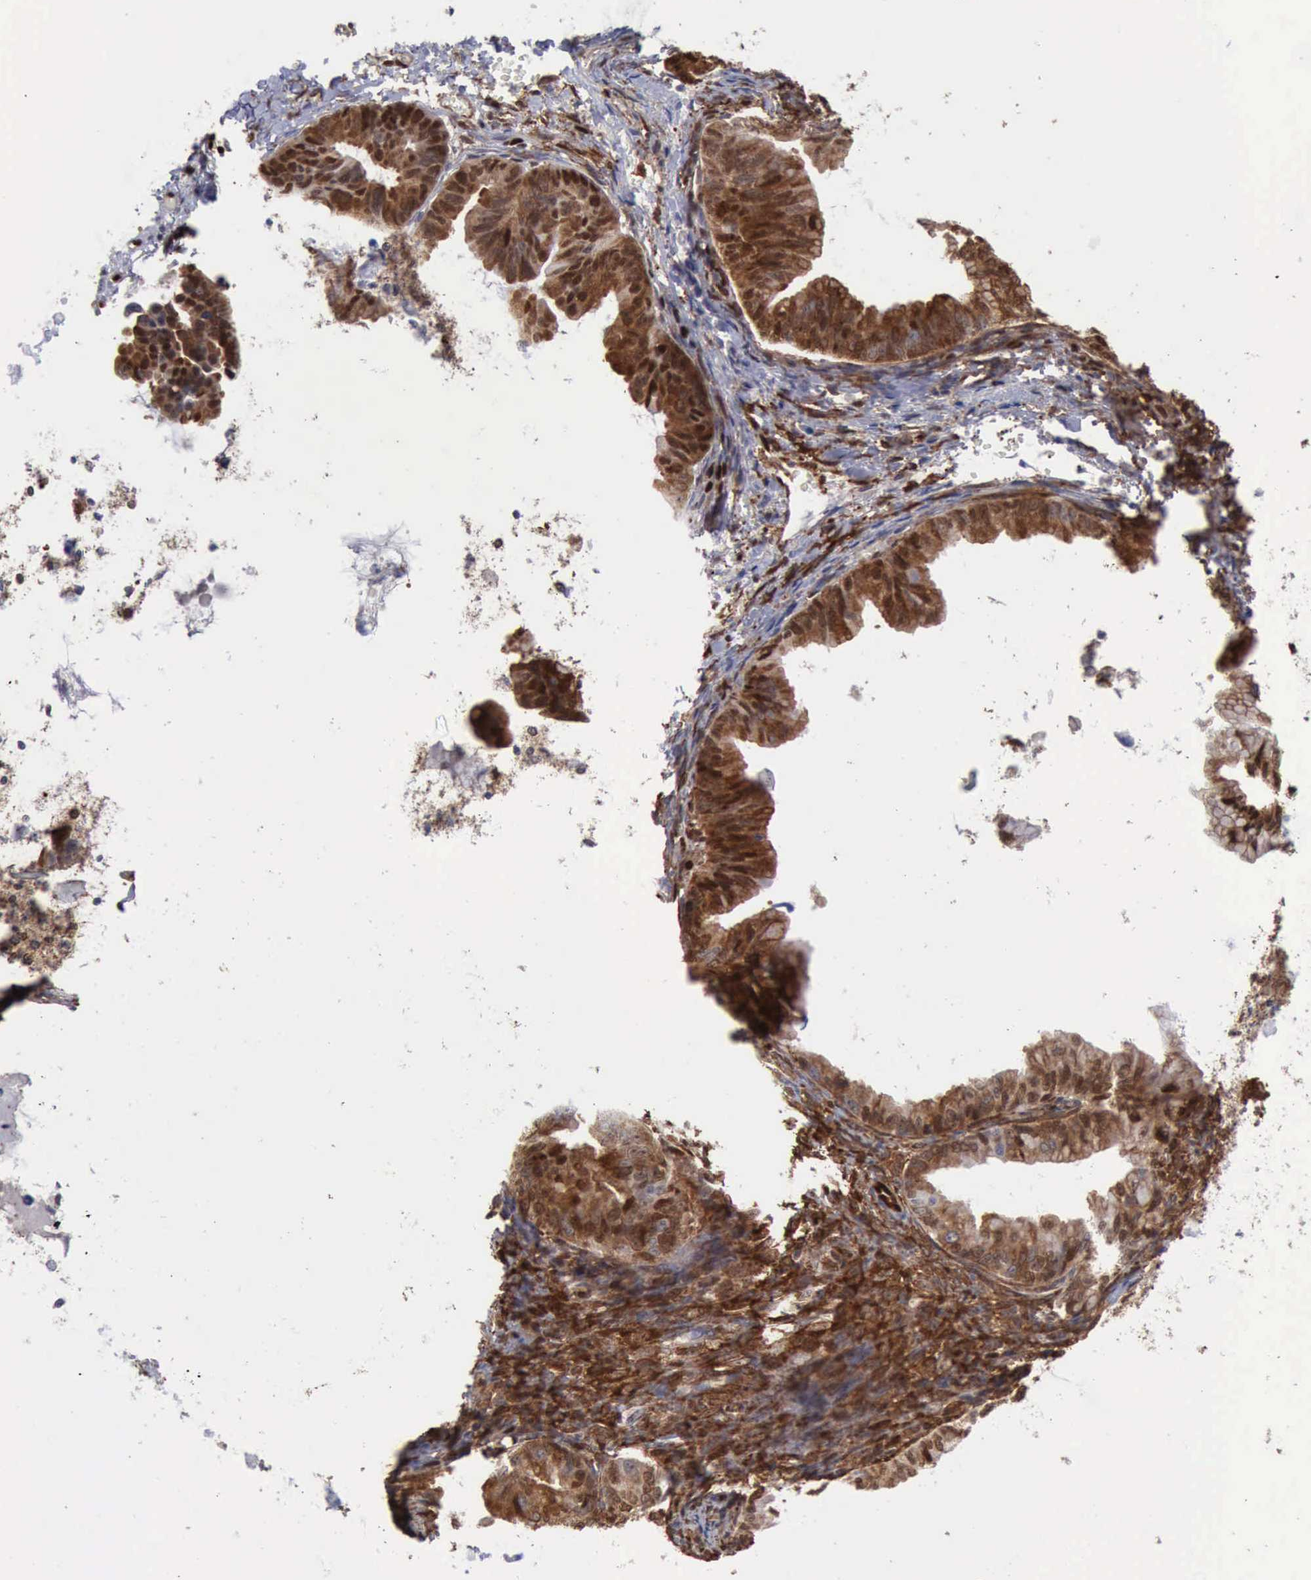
{"staining": {"intensity": "strong", "quantity": ">75%", "location": "cytoplasmic/membranous,nuclear"}, "tissue": "ovarian cancer", "cell_type": "Tumor cells", "image_type": "cancer", "snomed": [{"axis": "morphology", "description": "Cystadenocarcinoma, mucinous, NOS"}, {"axis": "topography", "description": "Ovary"}], "caption": "This is a histology image of IHC staining of ovarian cancer (mucinous cystadenocarcinoma), which shows strong expression in the cytoplasmic/membranous and nuclear of tumor cells.", "gene": "PDCD4", "patient": {"sex": "female", "age": 36}}